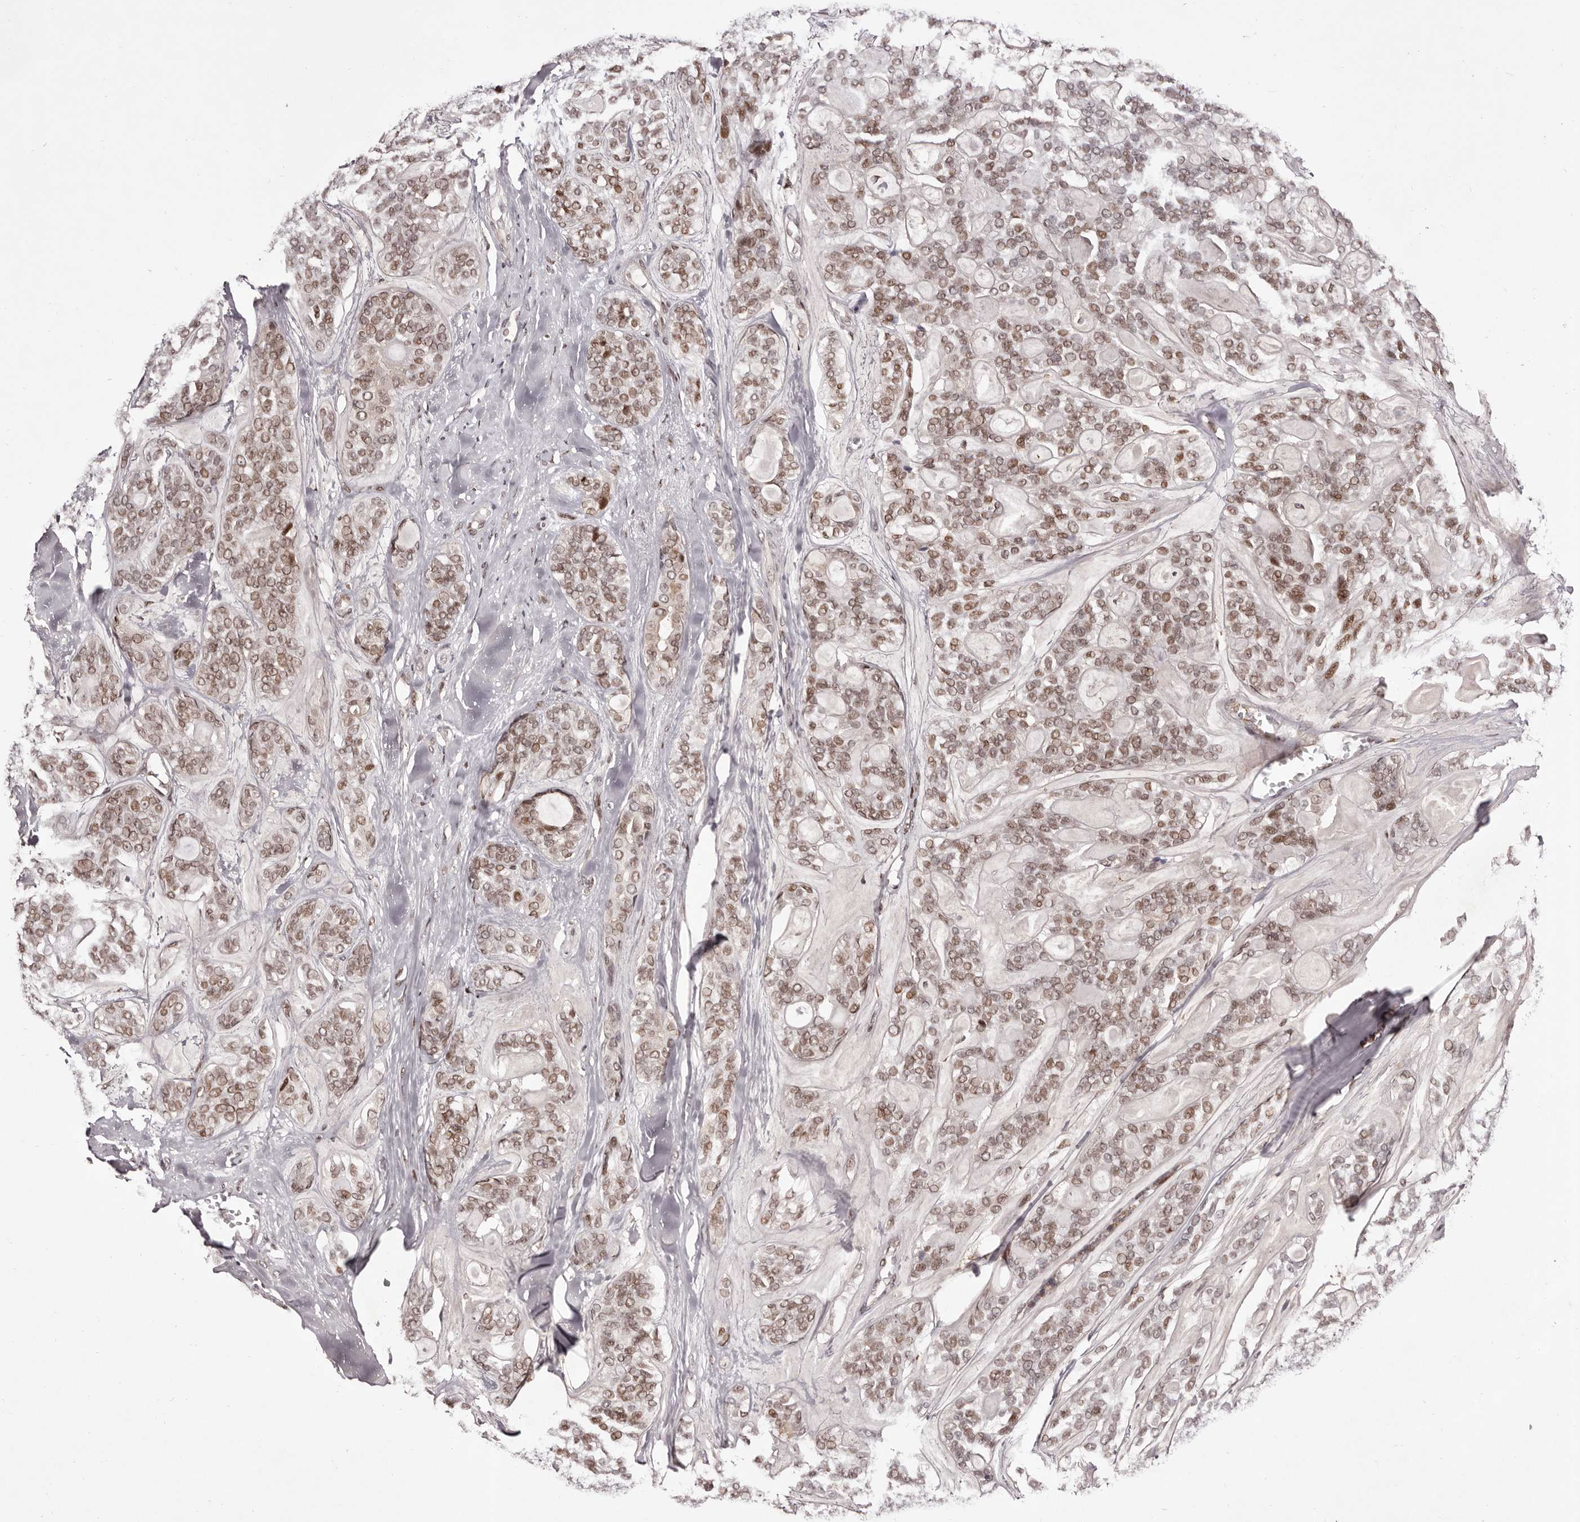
{"staining": {"intensity": "moderate", "quantity": ">75%", "location": "nuclear"}, "tissue": "head and neck cancer", "cell_type": "Tumor cells", "image_type": "cancer", "snomed": [{"axis": "morphology", "description": "Adenocarcinoma, NOS"}, {"axis": "topography", "description": "Head-Neck"}], "caption": "Head and neck adenocarcinoma was stained to show a protein in brown. There is medium levels of moderate nuclear expression in about >75% of tumor cells. Nuclei are stained in blue.", "gene": "FBXO5", "patient": {"sex": "male", "age": 66}}